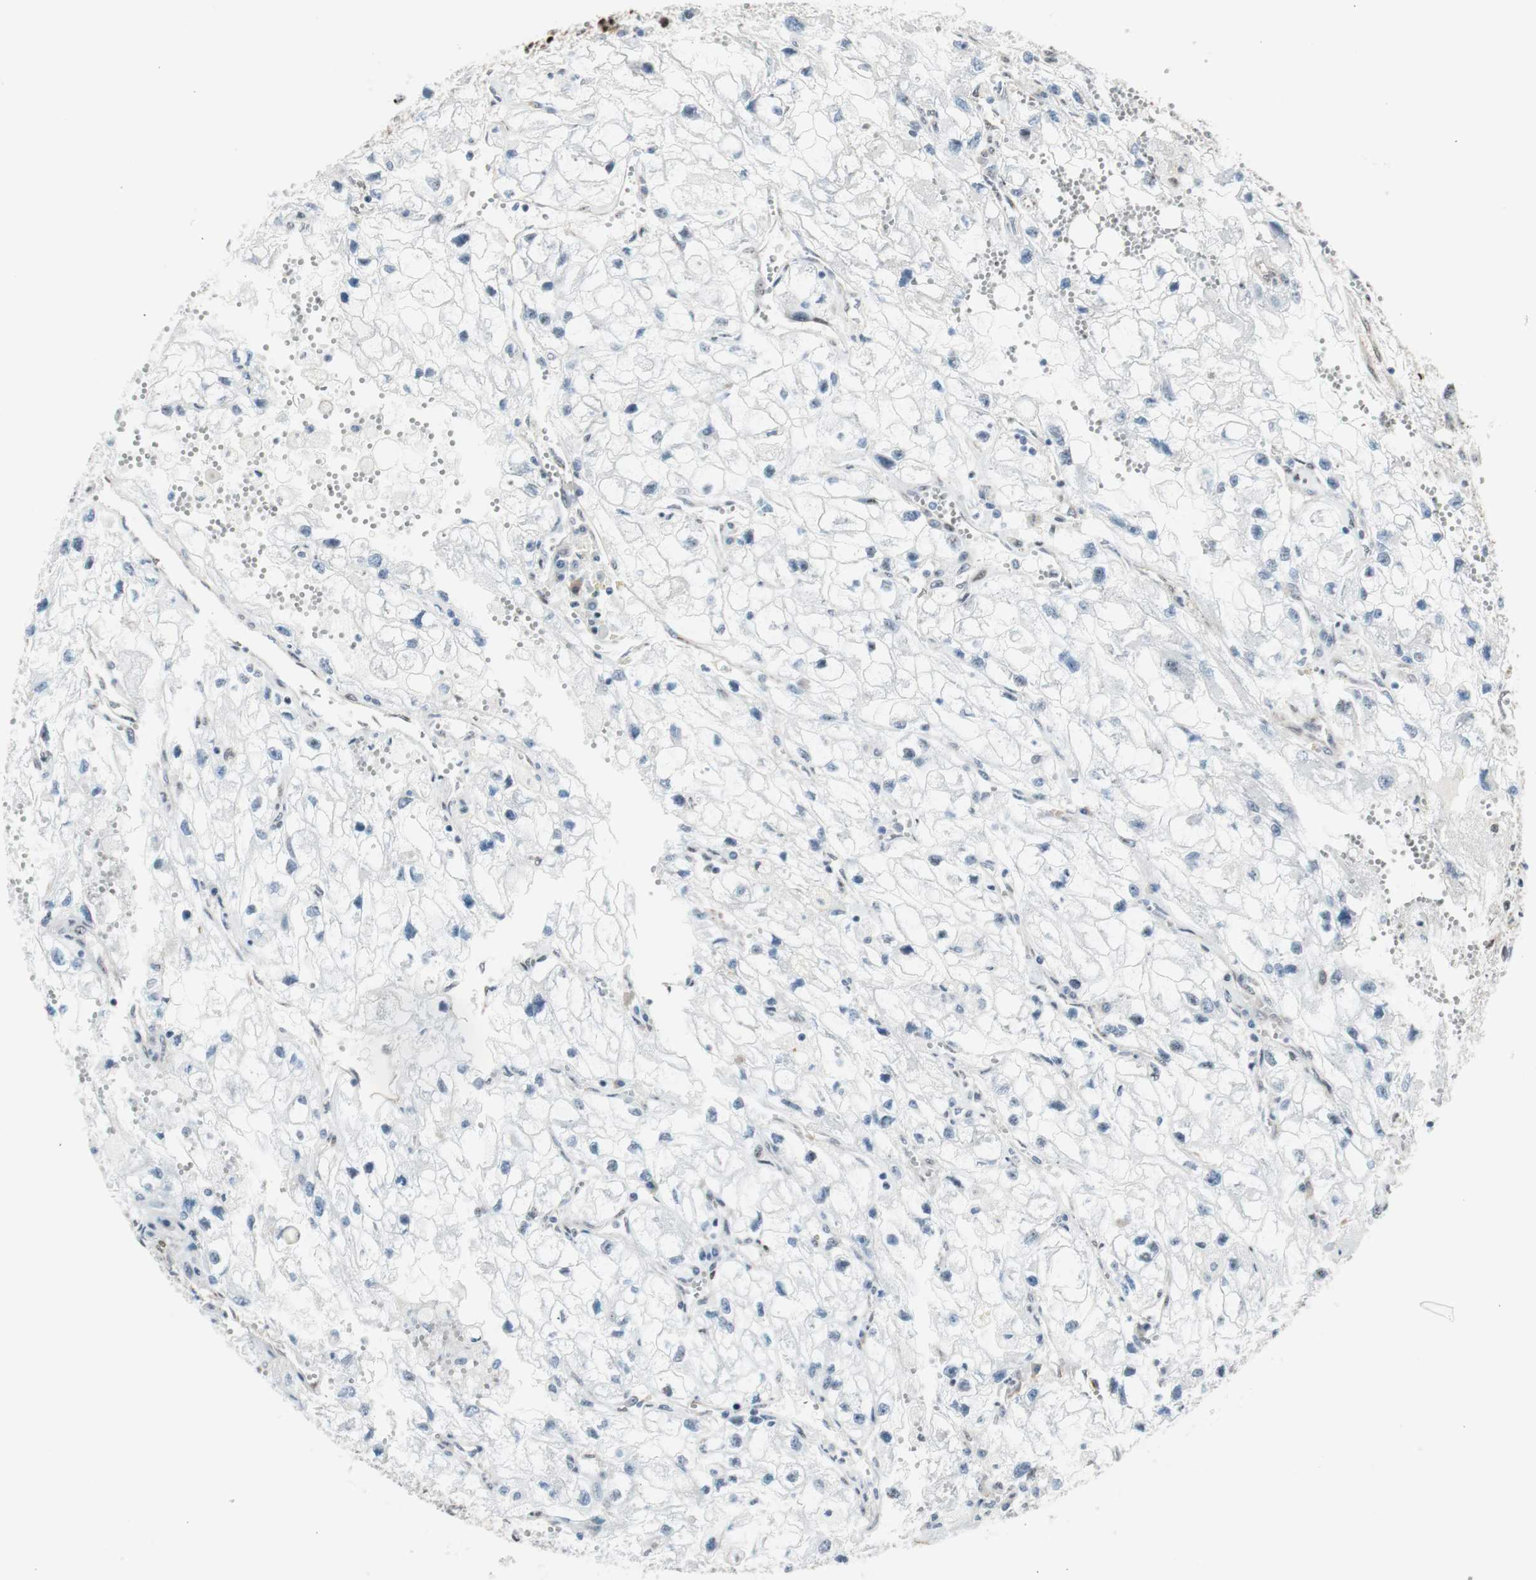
{"staining": {"intensity": "negative", "quantity": "none", "location": "none"}, "tissue": "renal cancer", "cell_type": "Tumor cells", "image_type": "cancer", "snomed": [{"axis": "morphology", "description": "Adenocarcinoma, NOS"}, {"axis": "topography", "description": "Kidney"}], "caption": "IHC of human renal adenocarcinoma exhibits no positivity in tumor cells.", "gene": "PML", "patient": {"sex": "female", "age": 70}}